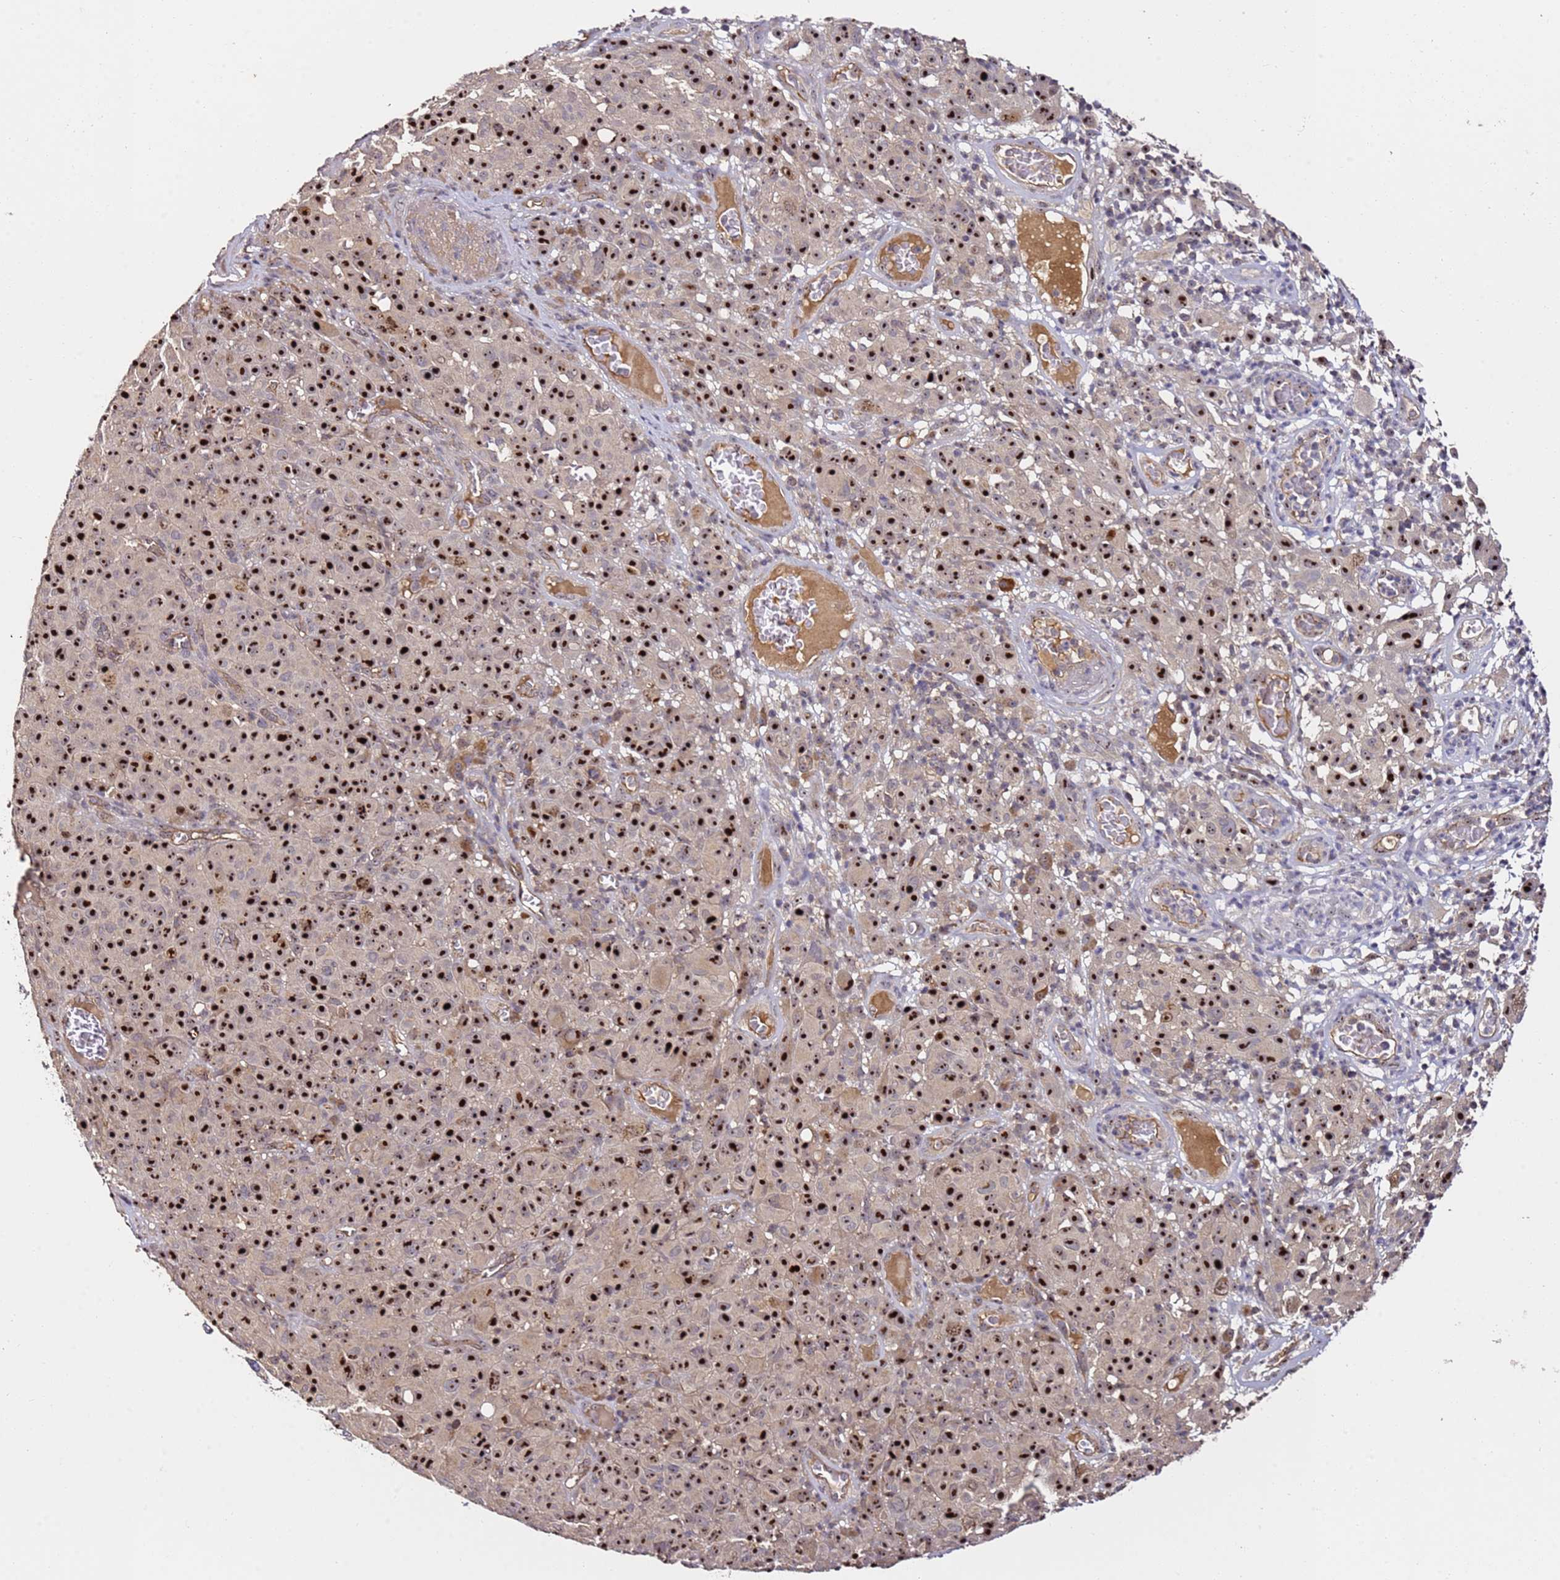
{"staining": {"intensity": "strong", "quantity": ">75%", "location": "nuclear"}, "tissue": "melanoma", "cell_type": "Tumor cells", "image_type": "cancer", "snomed": [{"axis": "morphology", "description": "Malignant melanoma, NOS"}, {"axis": "topography", "description": "Skin"}], "caption": "Melanoma stained for a protein (brown) shows strong nuclear positive expression in approximately >75% of tumor cells.", "gene": "DDX27", "patient": {"sex": "female", "age": 82}}